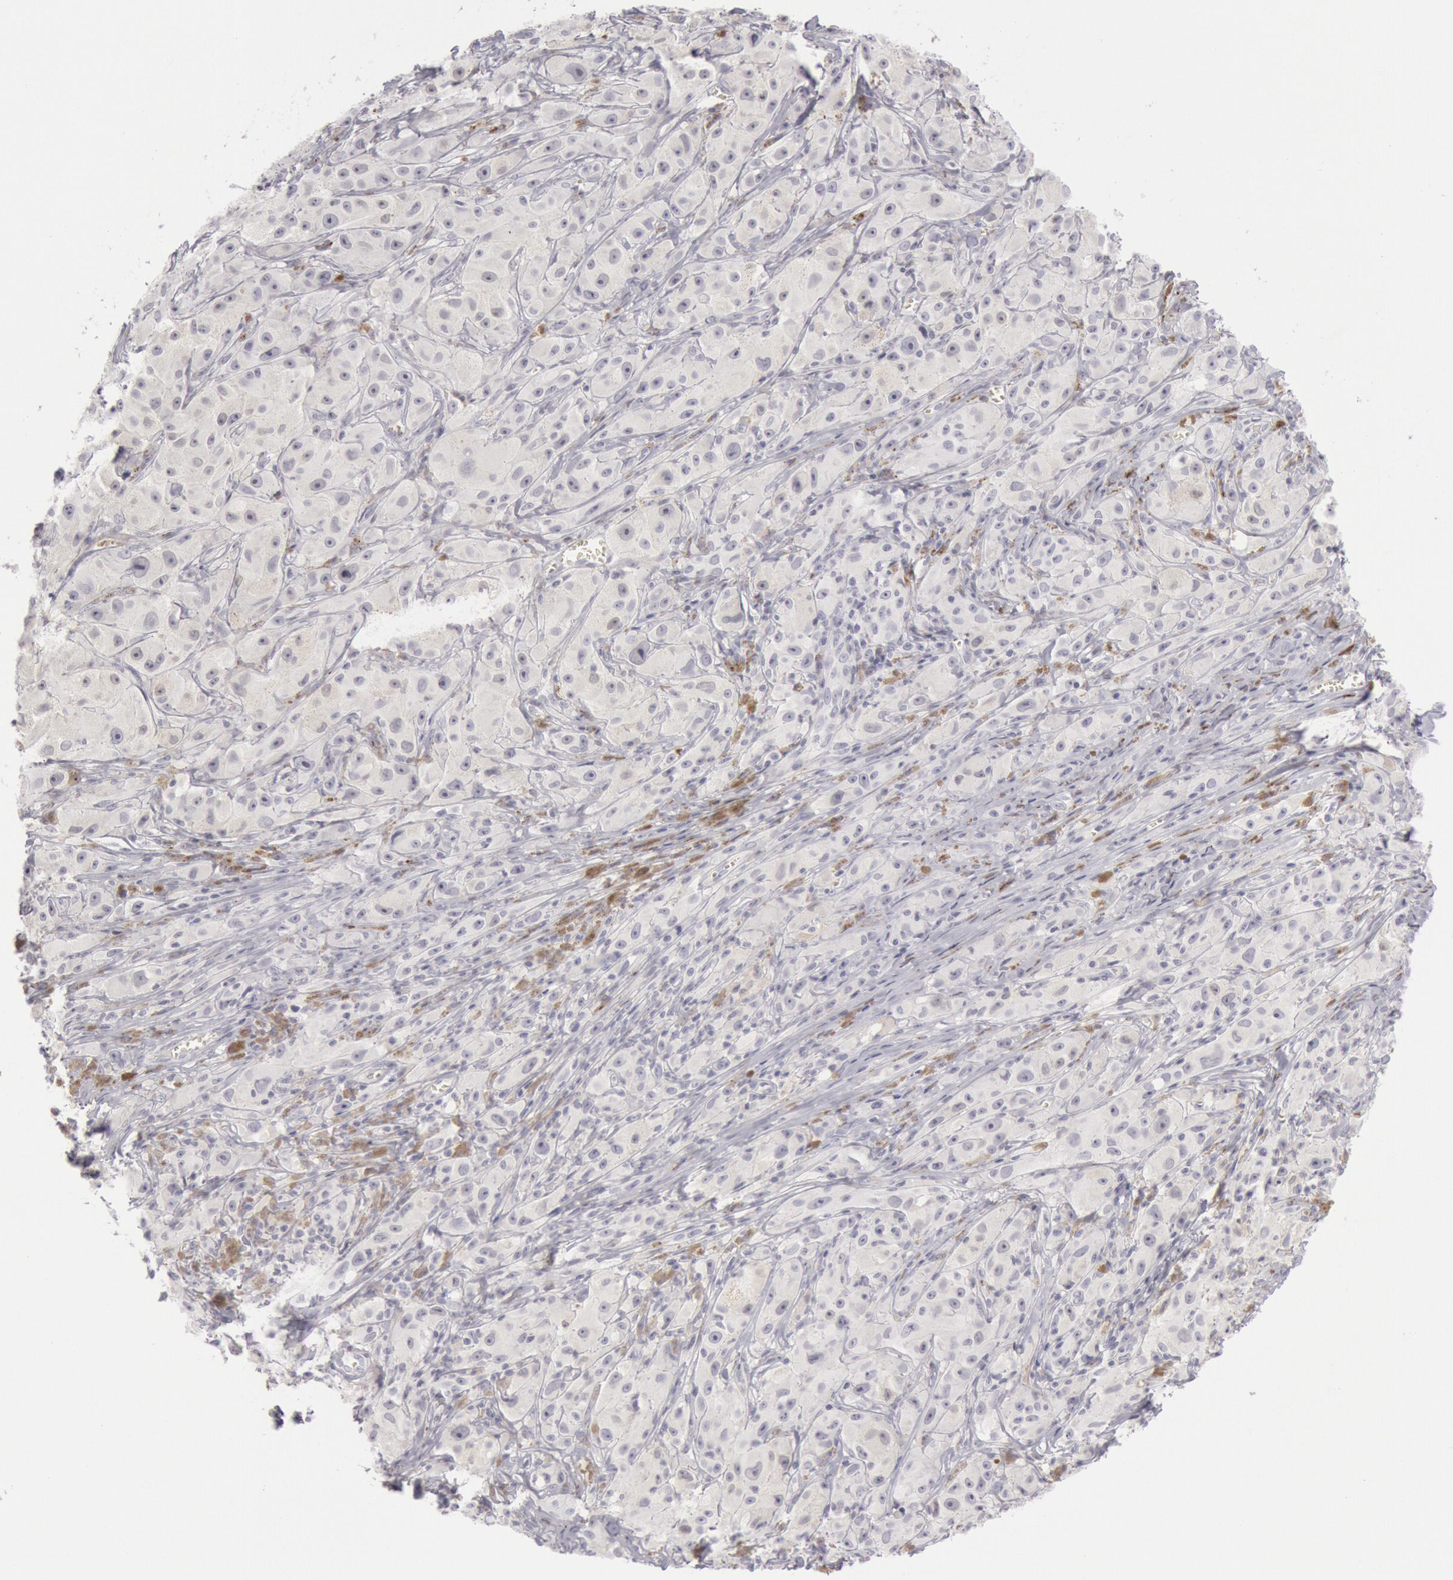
{"staining": {"intensity": "negative", "quantity": "none", "location": "none"}, "tissue": "melanoma", "cell_type": "Tumor cells", "image_type": "cancer", "snomed": [{"axis": "morphology", "description": "Malignant melanoma, NOS"}, {"axis": "topography", "description": "Skin"}], "caption": "Immunohistochemistry (IHC) of melanoma shows no expression in tumor cells. The staining was performed using DAB (3,3'-diaminobenzidine) to visualize the protein expression in brown, while the nuclei were stained in blue with hematoxylin (Magnification: 20x).", "gene": "KRT16", "patient": {"sex": "male", "age": 56}}